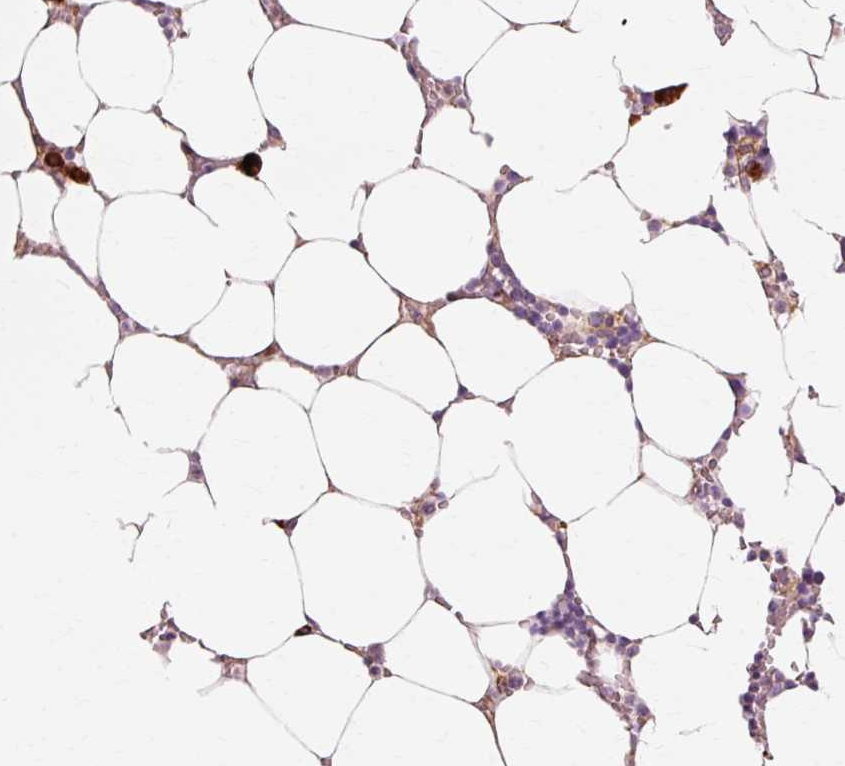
{"staining": {"intensity": "strong", "quantity": "<25%", "location": "cytoplasmic/membranous,nuclear"}, "tissue": "bone marrow", "cell_type": "Hematopoietic cells", "image_type": "normal", "snomed": [{"axis": "morphology", "description": "Normal tissue, NOS"}, {"axis": "topography", "description": "Bone marrow"}], "caption": "IHC photomicrograph of normal bone marrow: human bone marrow stained using IHC exhibits medium levels of strong protein expression localized specifically in the cytoplasmic/membranous,nuclear of hematopoietic cells, appearing as a cytoplasmic/membranous,nuclear brown color.", "gene": "RANBP2", "patient": {"sex": "male", "age": 64}}